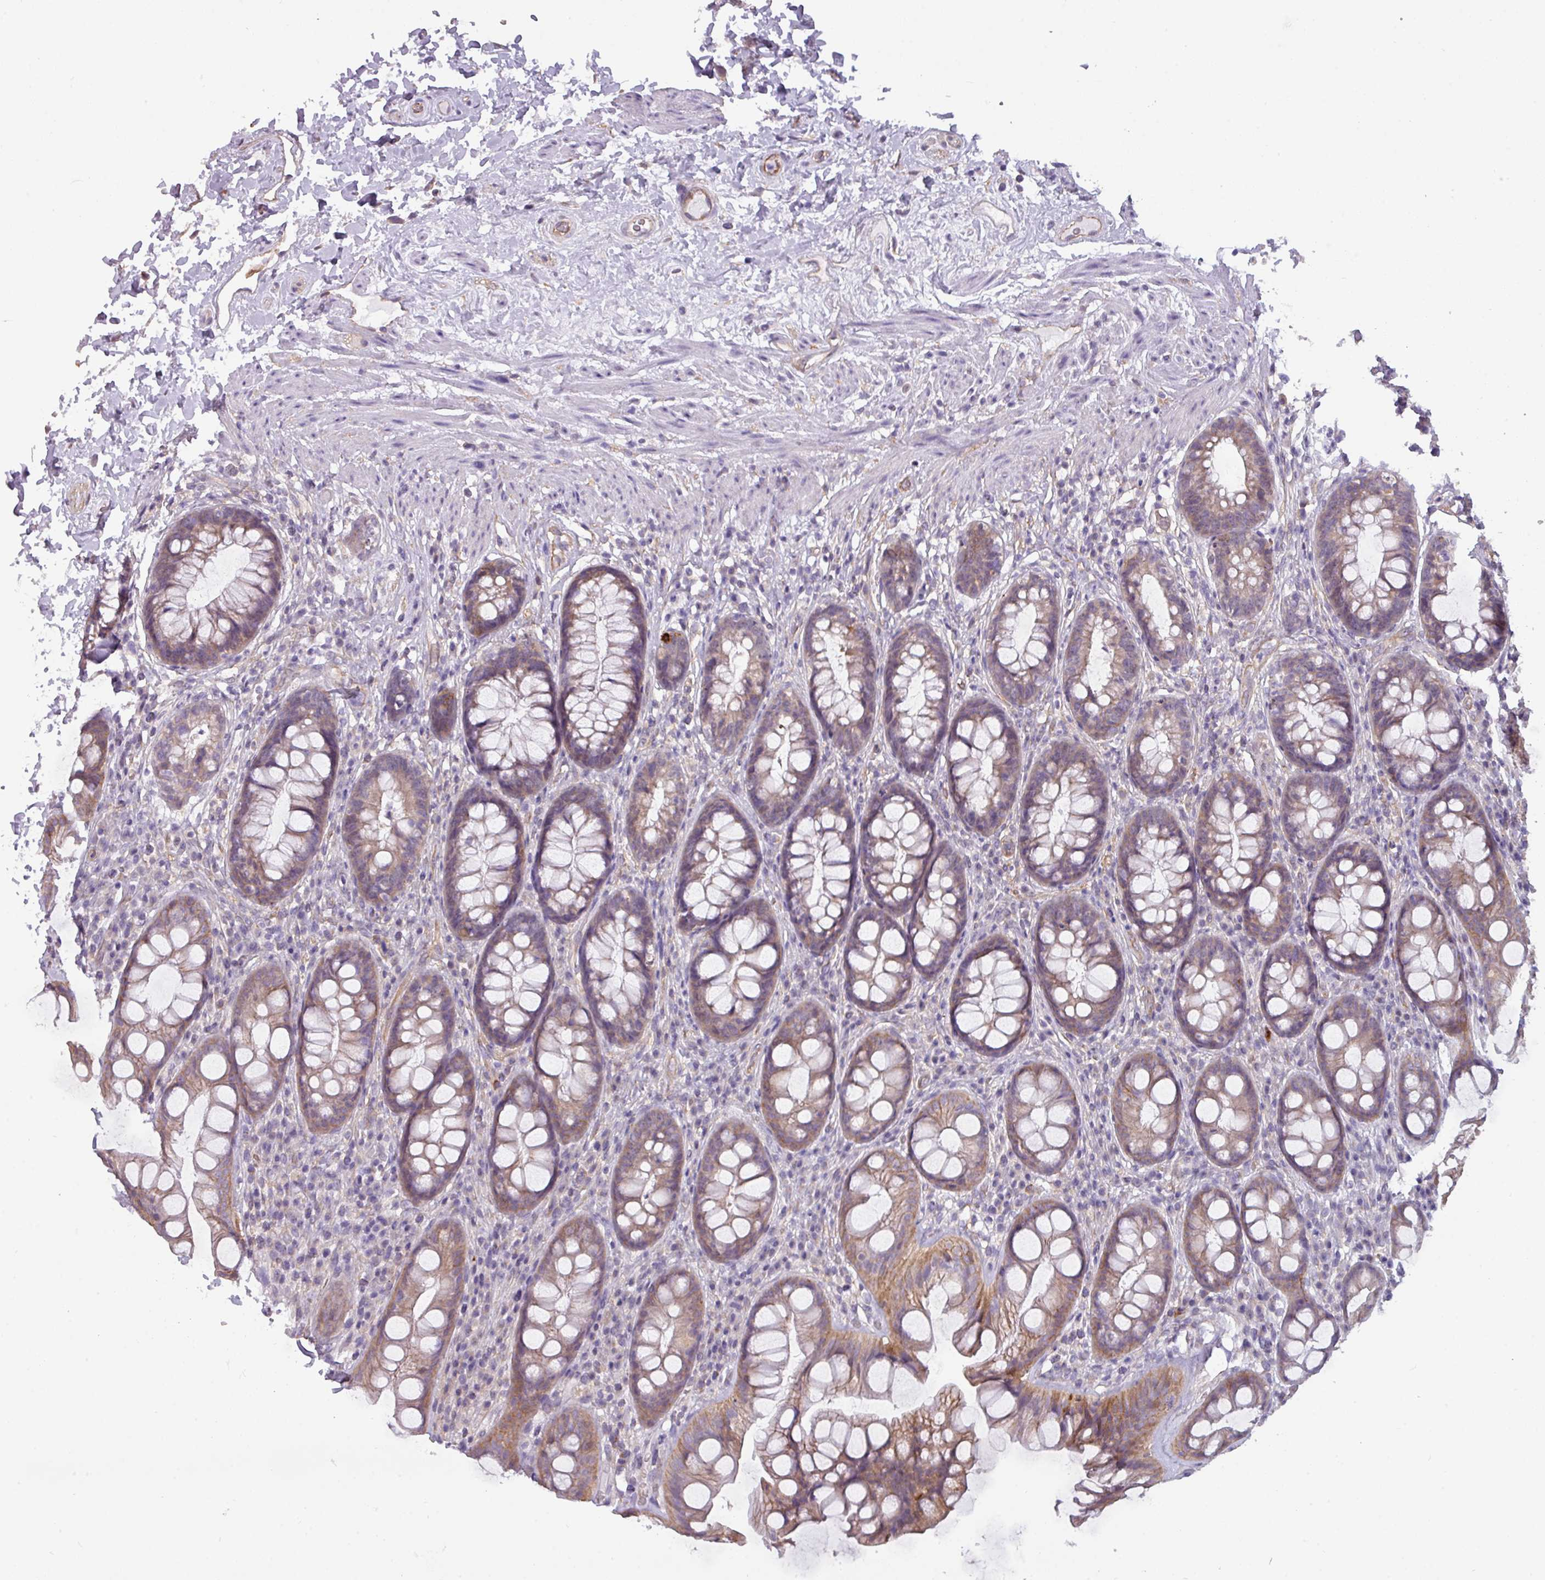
{"staining": {"intensity": "moderate", "quantity": ">75%", "location": "cytoplasmic/membranous"}, "tissue": "rectum", "cell_type": "Glandular cells", "image_type": "normal", "snomed": [{"axis": "morphology", "description": "Normal tissue, NOS"}, {"axis": "topography", "description": "Rectum"}], "caption": "Immunohistochemistry (IHC) micrograph of benign rectum: rectum stained using immunohistochemistry (IHC) reveals medium levels of moderate protein expression localized specifically in the cytoplasmic/membranous of glandular cells, appearing as a cytoplasmic/membranous brown color.", "gene": "BUD23", "patient": {"sex": "male", "age": 74}}